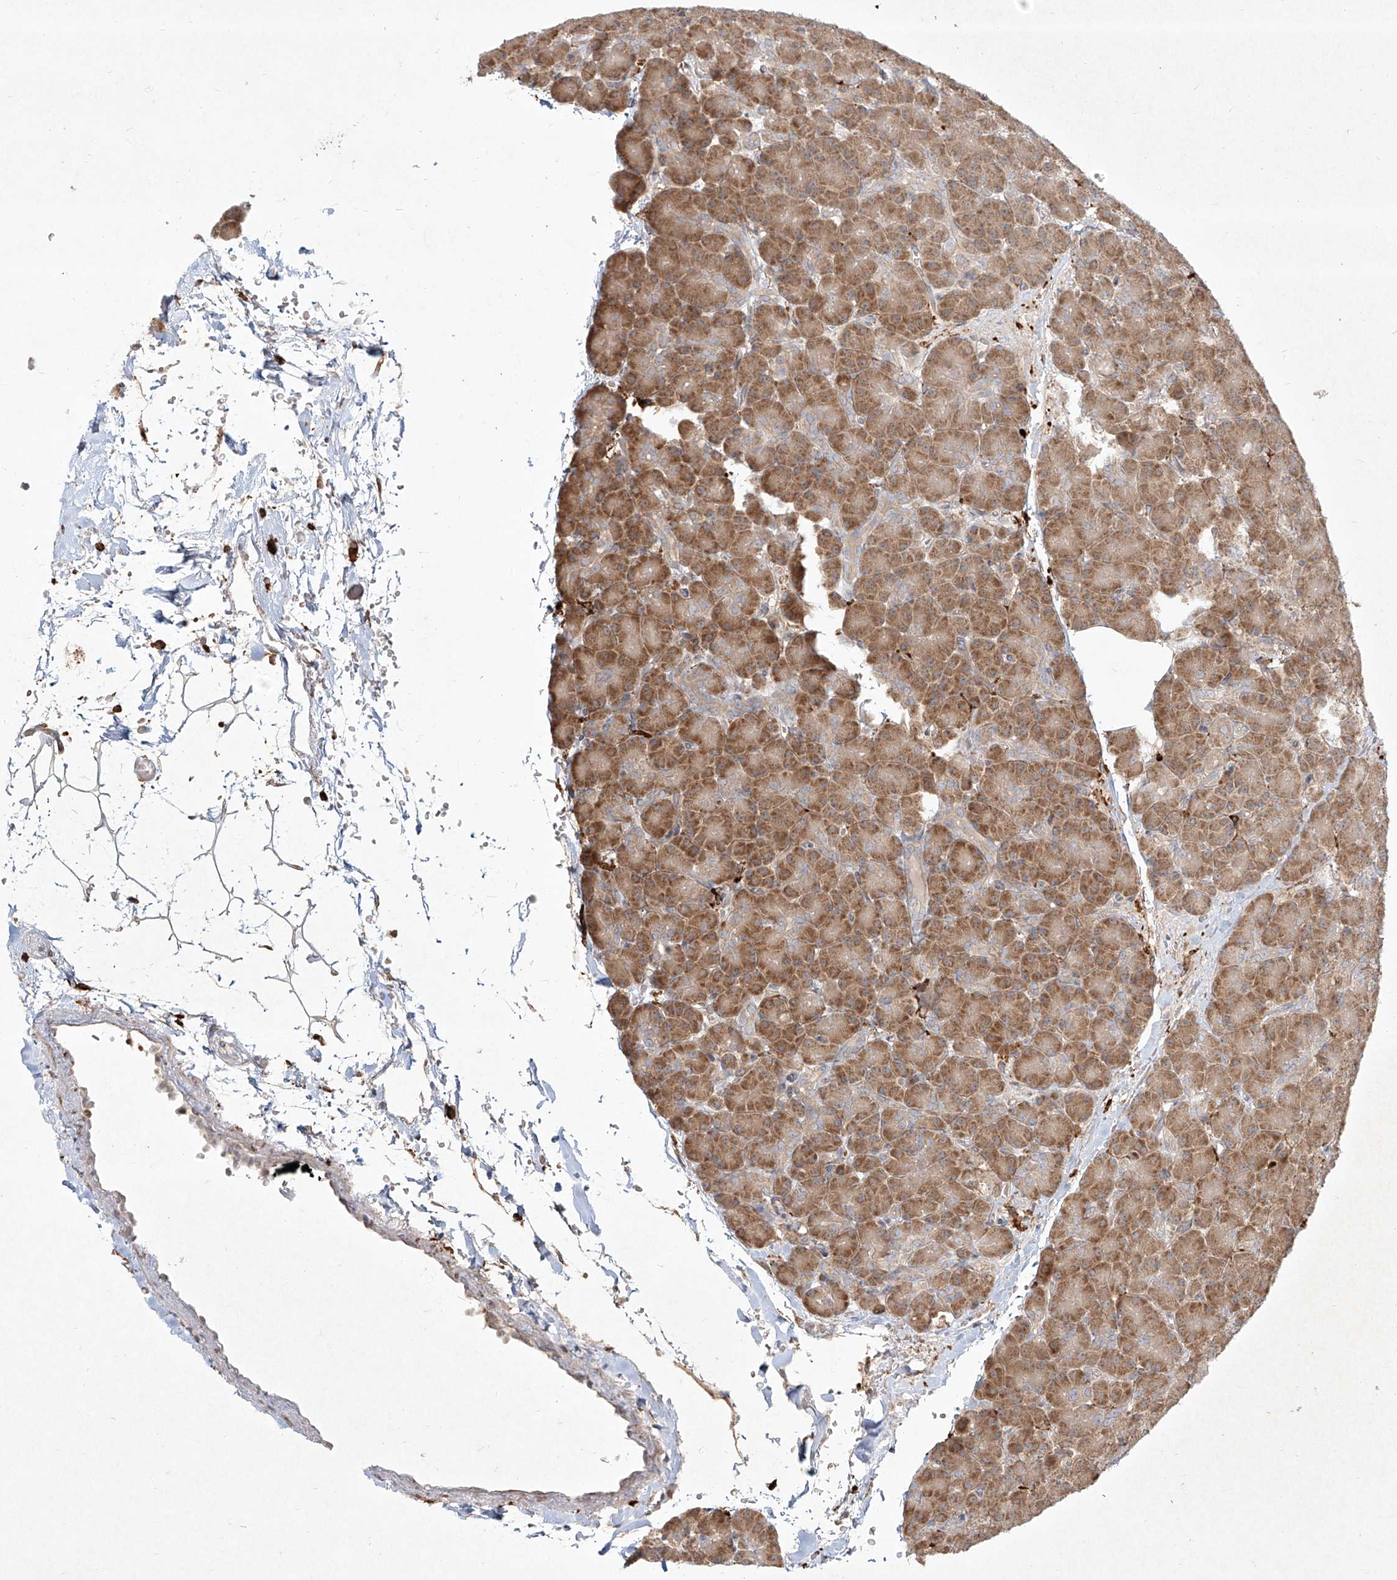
{"staining": {"intensity": "moderate", "quantity": ">75%", "location": "cytoplasmic/membranous"}, "tissue": "pancreas", "cell_type": "Exocrine glandular cells", "image_type": "normal", "snomed": [{"axis": "morphology", "description": "Normal tissue, NOS"}, {"axis": "topography", "description": "Pancreas"}], "caption": "Immunohistochemical staining of unremarkable pancreas demonstrates medium levels of moderate cytoplasmic/membranous staining in about >75% of exocrine glandular cells.", "gene": "CD209", "patient": {"sex": "female", "age": 43}}